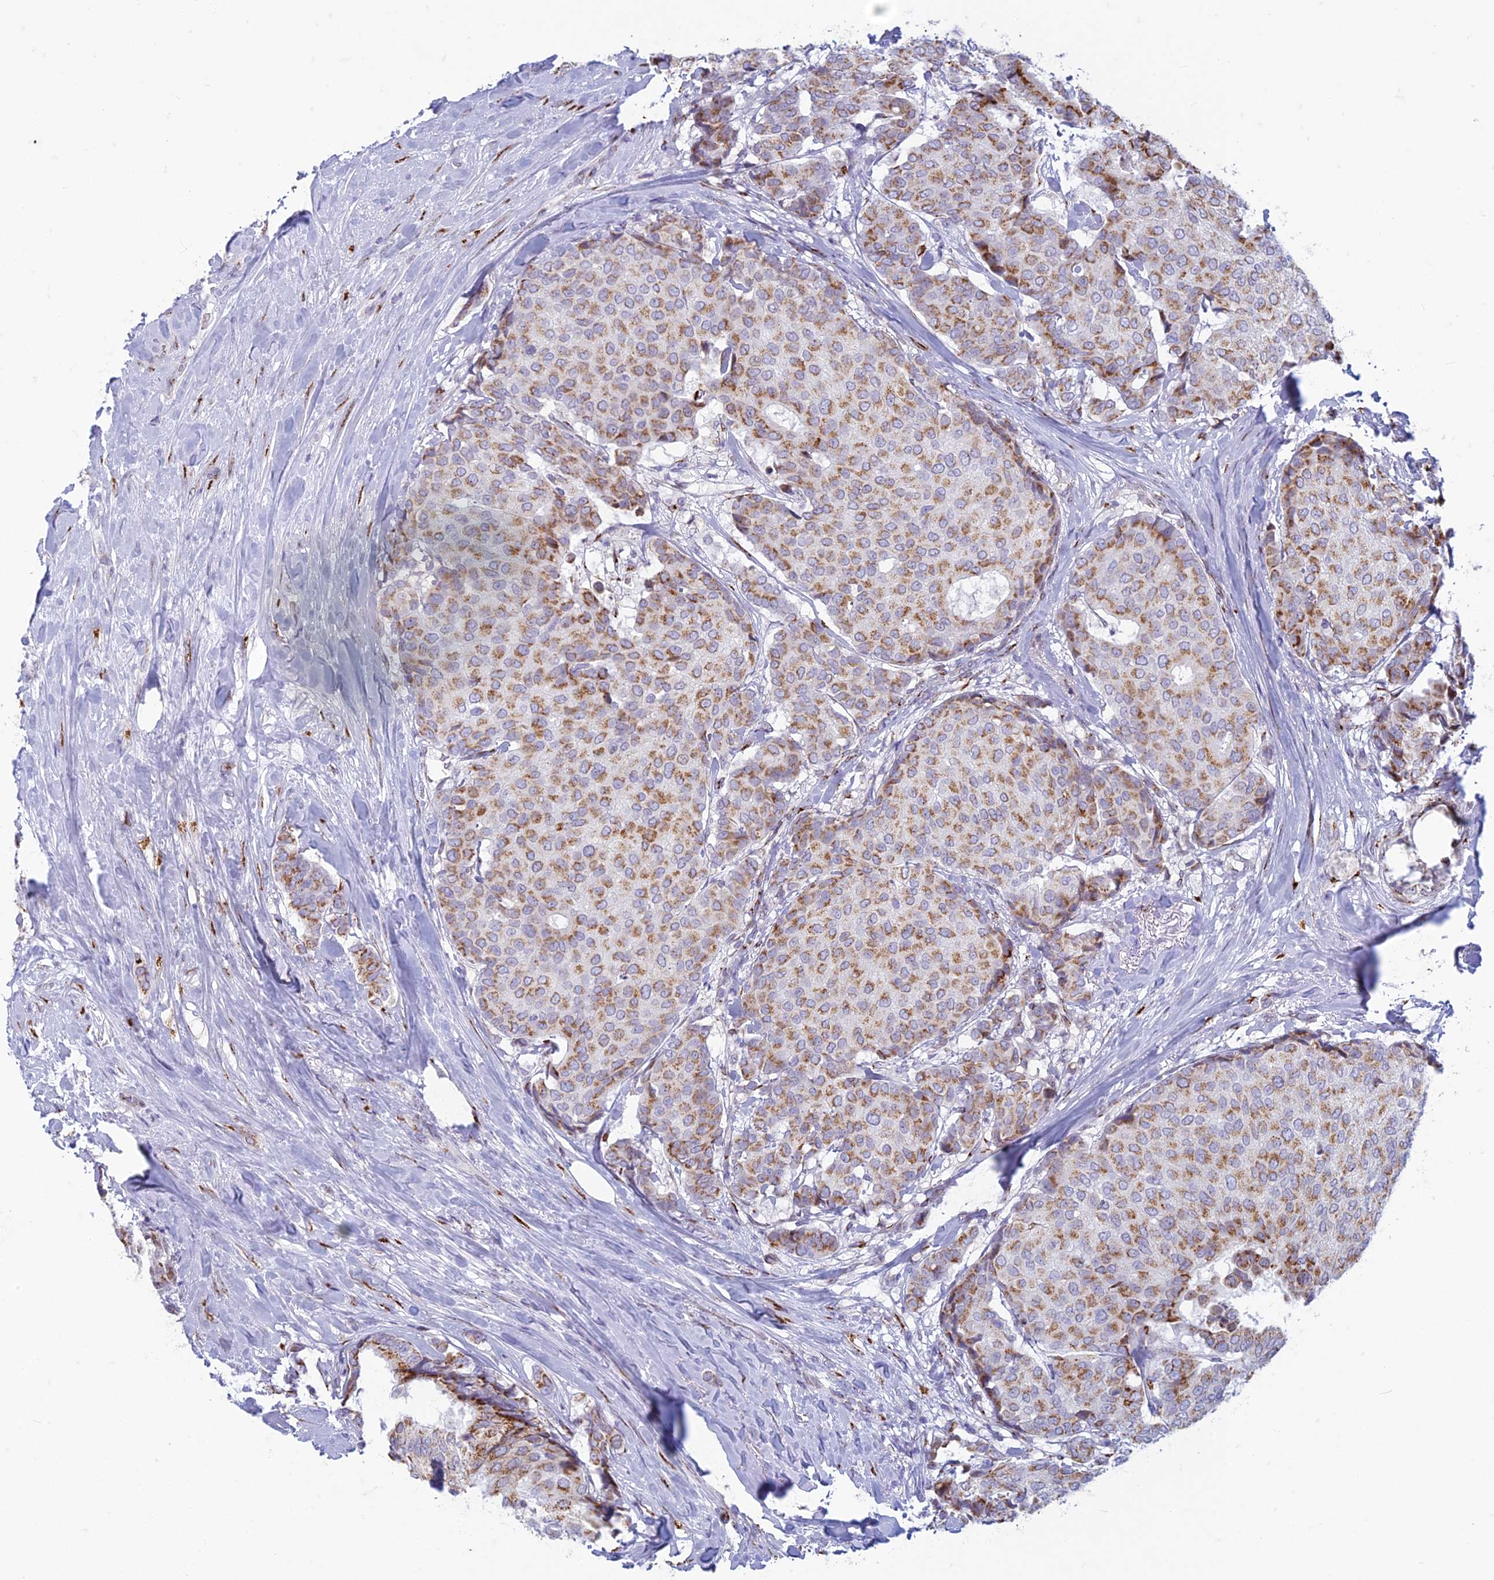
{"staining": {"intensity": "moderate", "quantity": ">75%", "location": "cytoplasmic/membranous"}, "tissue": "breast cancer", "cell_type": "Tumor cells", "image_type": "cancer", "snomed": [{"axis": "morphology", "description": "Duct carcinoma"}, {"axis": "topography", "description": "Breast"}], "caption": "Immunohistochemistry (IHC) micrograph of breast invasive ductal carcinoma stained for a protein (brown), which shows medium levels of moderate cytoplasmic/membranous positivity in approximately >75% of tumor cells.", "gene": "FAM3C", "patient": {"sex": "female", "age": 75}}